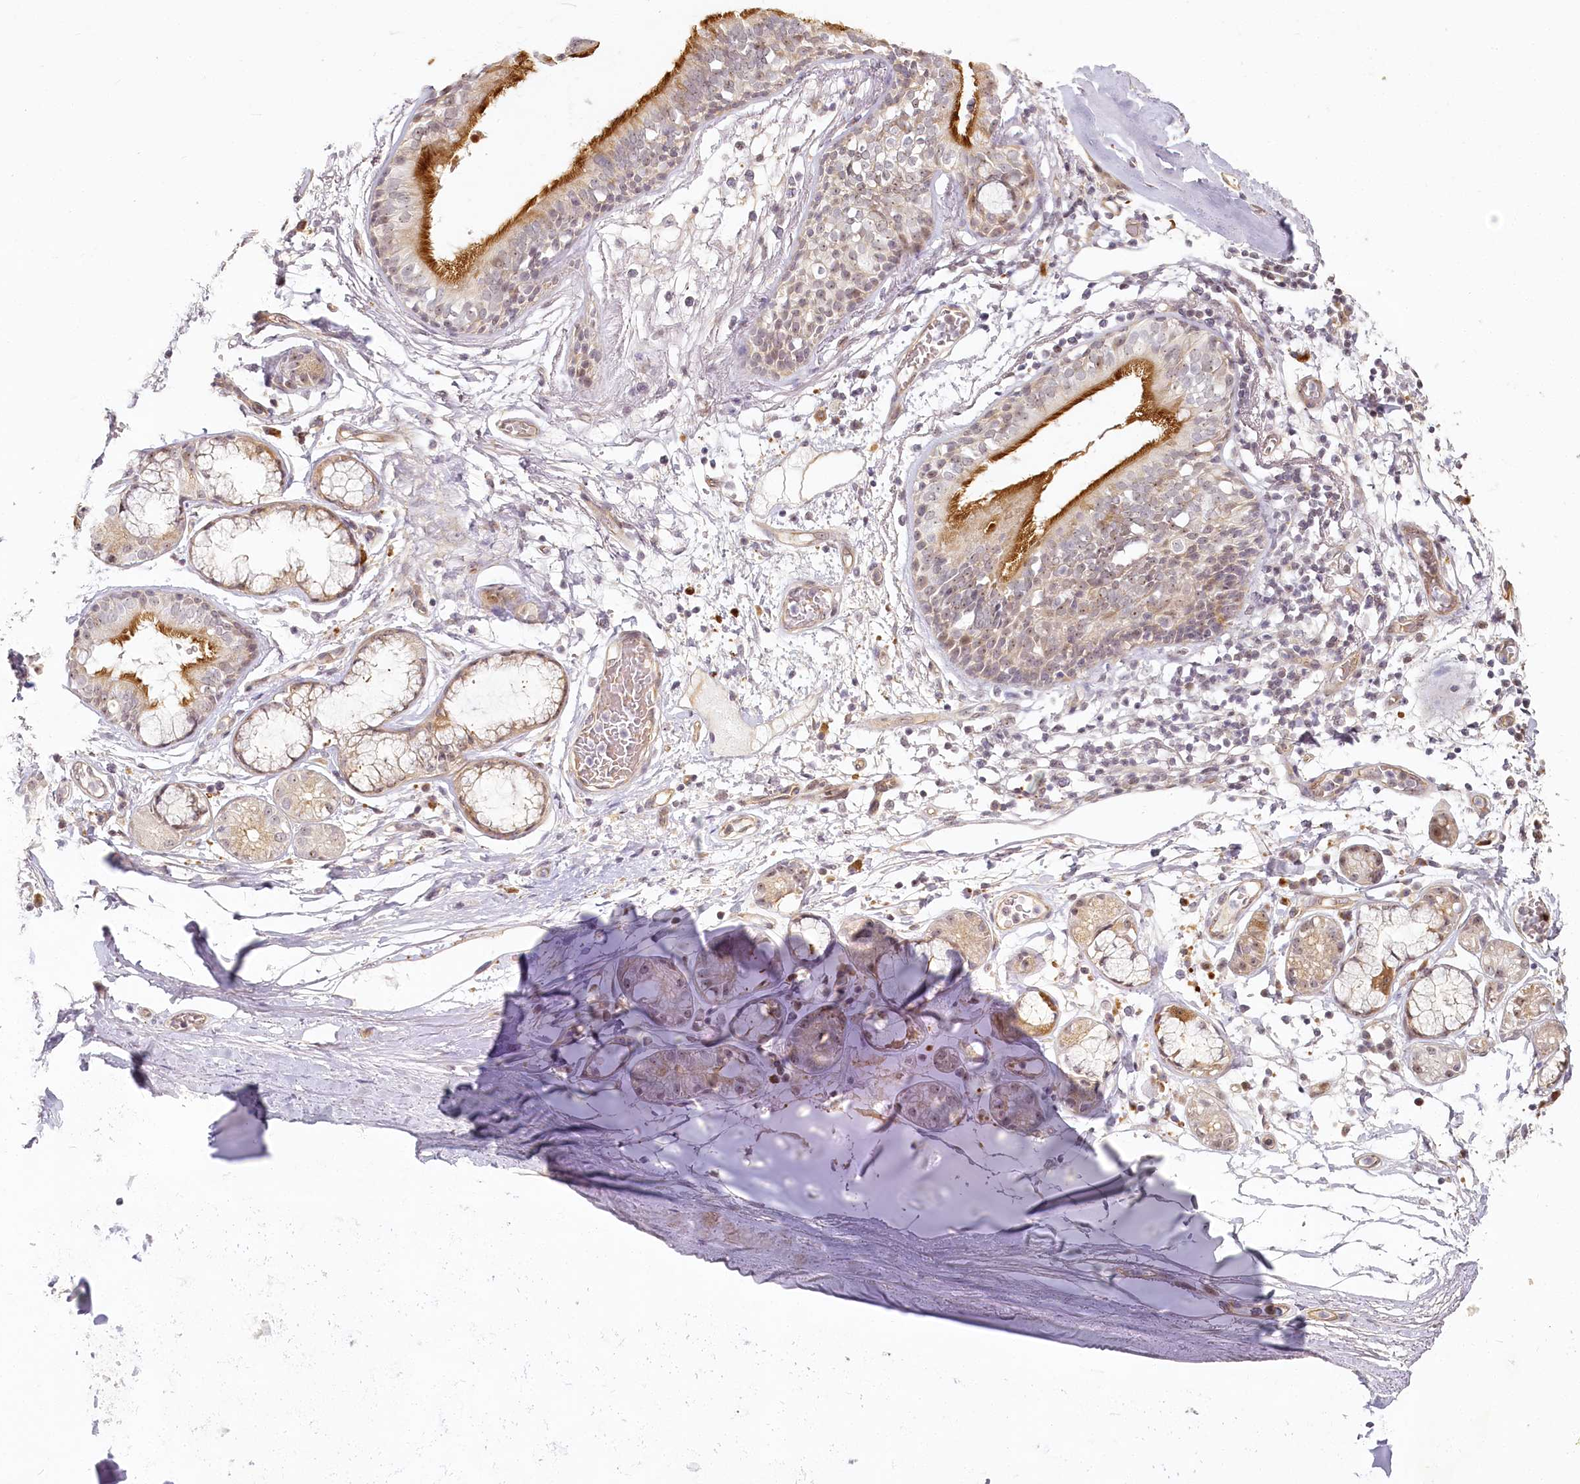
{"staining": {"intensity": "weak", "quantity": "25%-75%", "location": "cytoplasmic/membranous"}, "tissue": "adipose tissue", "cell_type": "Adipocytes", "image_type": "normal", "snomed": [{"axis": "morphology", "description": "Normal tissue, NOS"}, {"axis": "topography", "description": "Cartilage tissue"}], "caption": "Adipose tissue was stained to show a protein in brown. There is low levels of weak cytoplasmic/membranous staining in about 25%-75% of adipocytes. (brown staining indicates protein expression, while blue staining denotes nuclei).", "gene": "EXOSC7", "patient": {"sex": "female", "age": 63}}